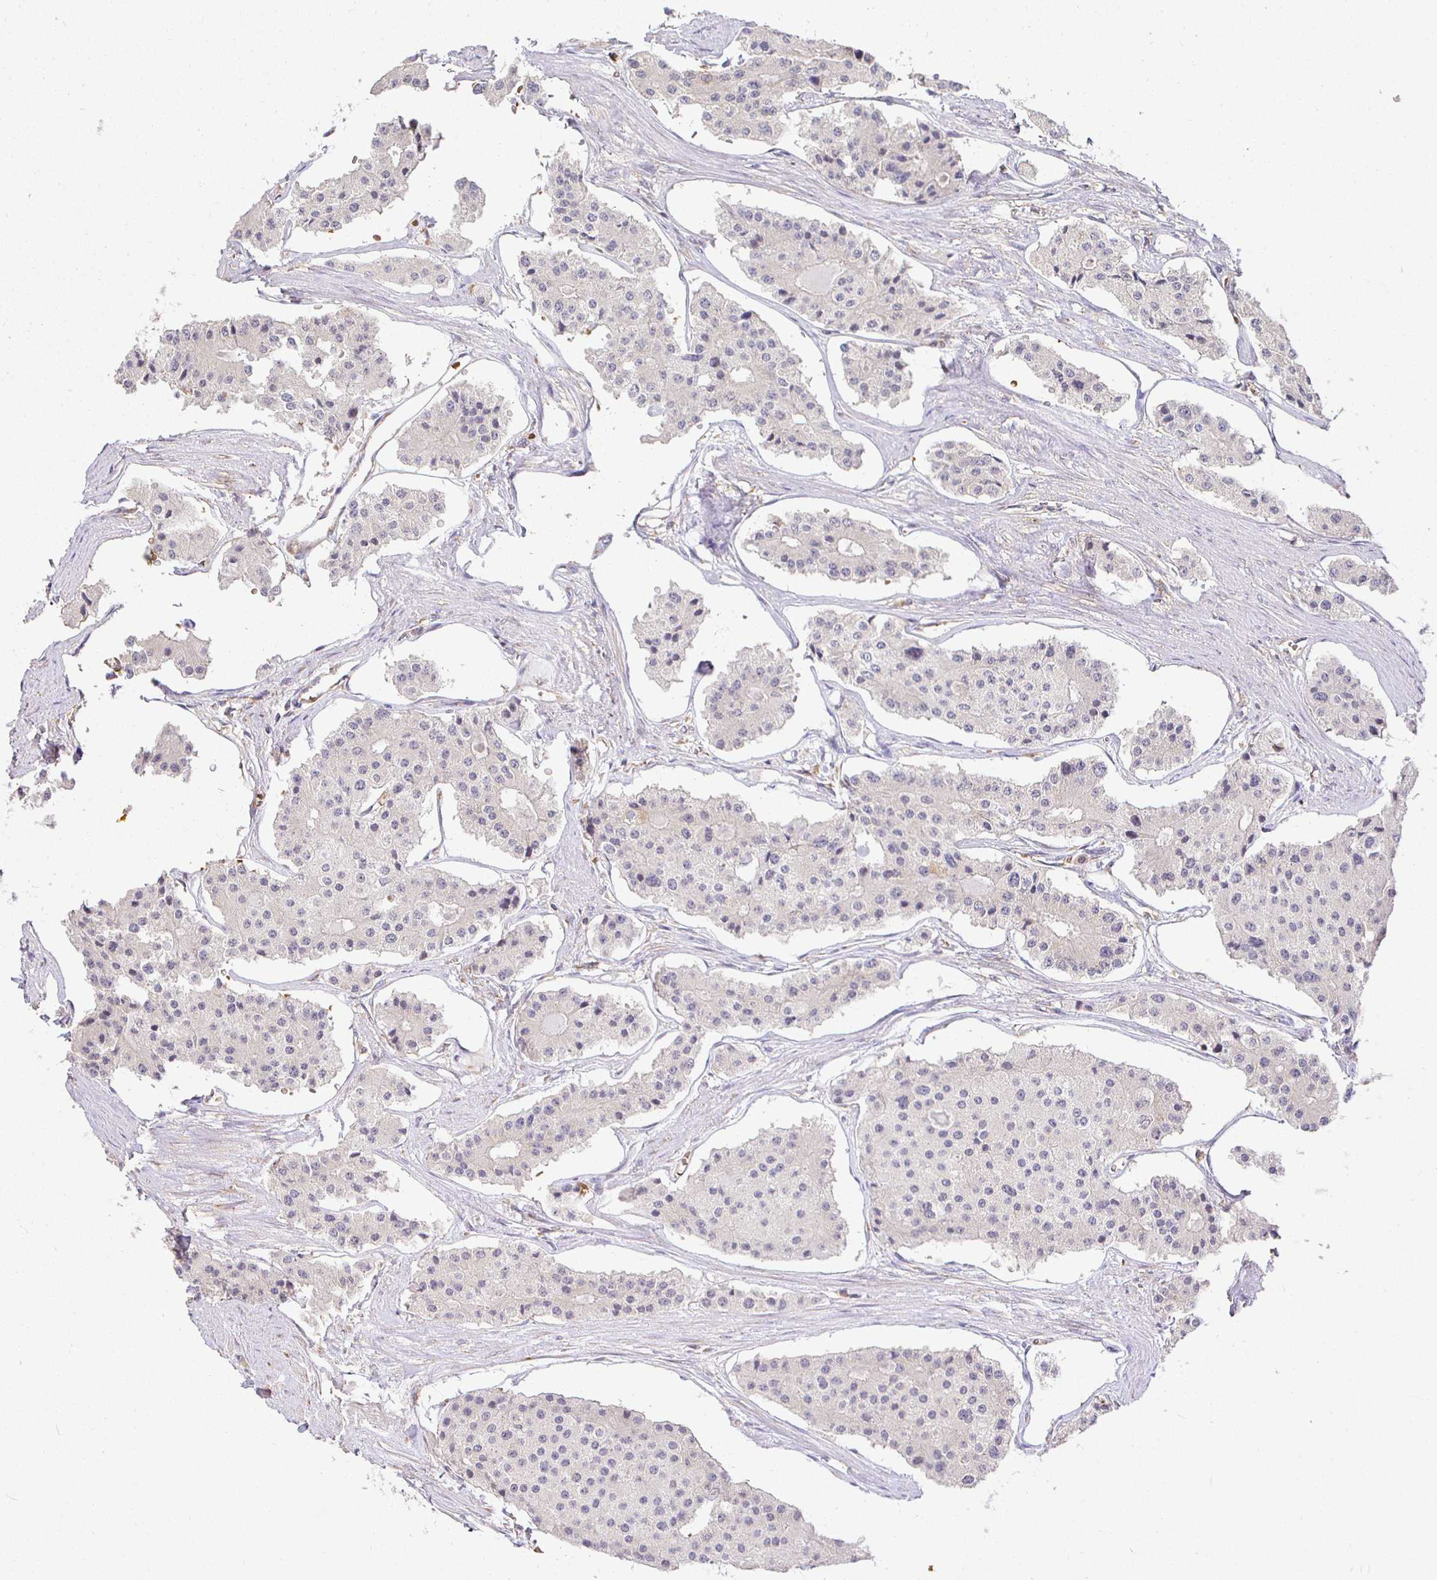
{"staining": {"intensity": "negative", "quantity": "none", "location": "none"}, "tissue": "carcinoid", "cell_type": "Tumor cells", "image_type": "cancer", "snomed": [{"axis": "morphology", "description": "Carcinoid, malignant, NOS"}, {"axis": "topography", "description": "Small intestine"}], "caption": "IHC micrograph of neoplastic tissue: carcinoid (malignant) stained with DAB (3,3'-diaminobenzidine) shows no significant protein expression in tumor cells.", "gene": "IRAK1", "patient": {"sex": "female", "age": 65}}